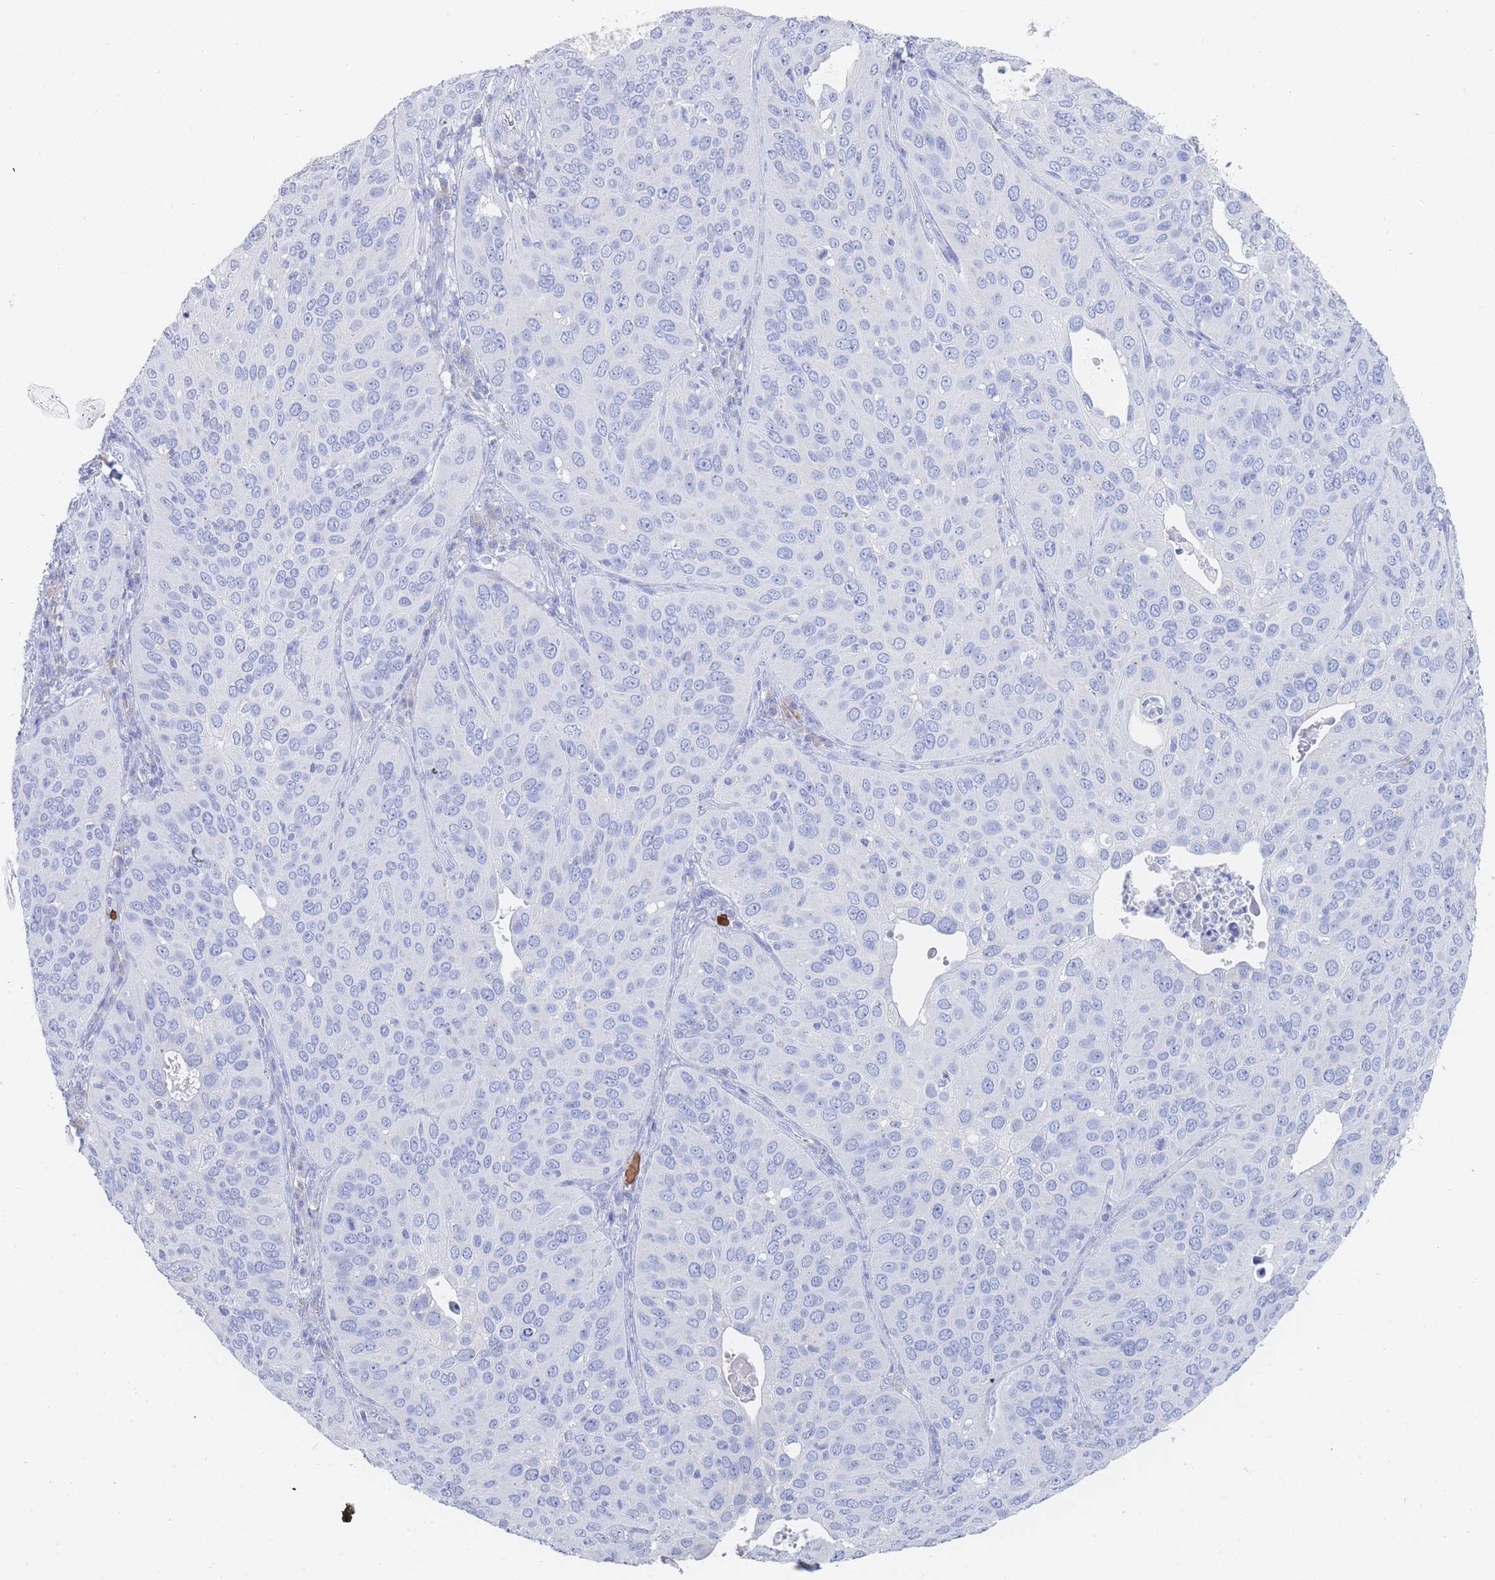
{"staining": {"intensity": "negative", "quantity": "none", "location": "none"}, "tissue": "cervical cancer", "cell_type": "Tumor cells", "image_type": "cancer", "snomed": [{"axis": "morphology", "description": "Squamous cell carcinoma, NOS"}, {"axis": "topography", "description": "Cervix"}], "caption": "Tumor cells show no significant positivity in cervical squamous cell carcinoma. (DAB immunohistochemistry, high magnification).", "gene": "SLC25A35", "patient": {"sex": "female", "age": 36}}